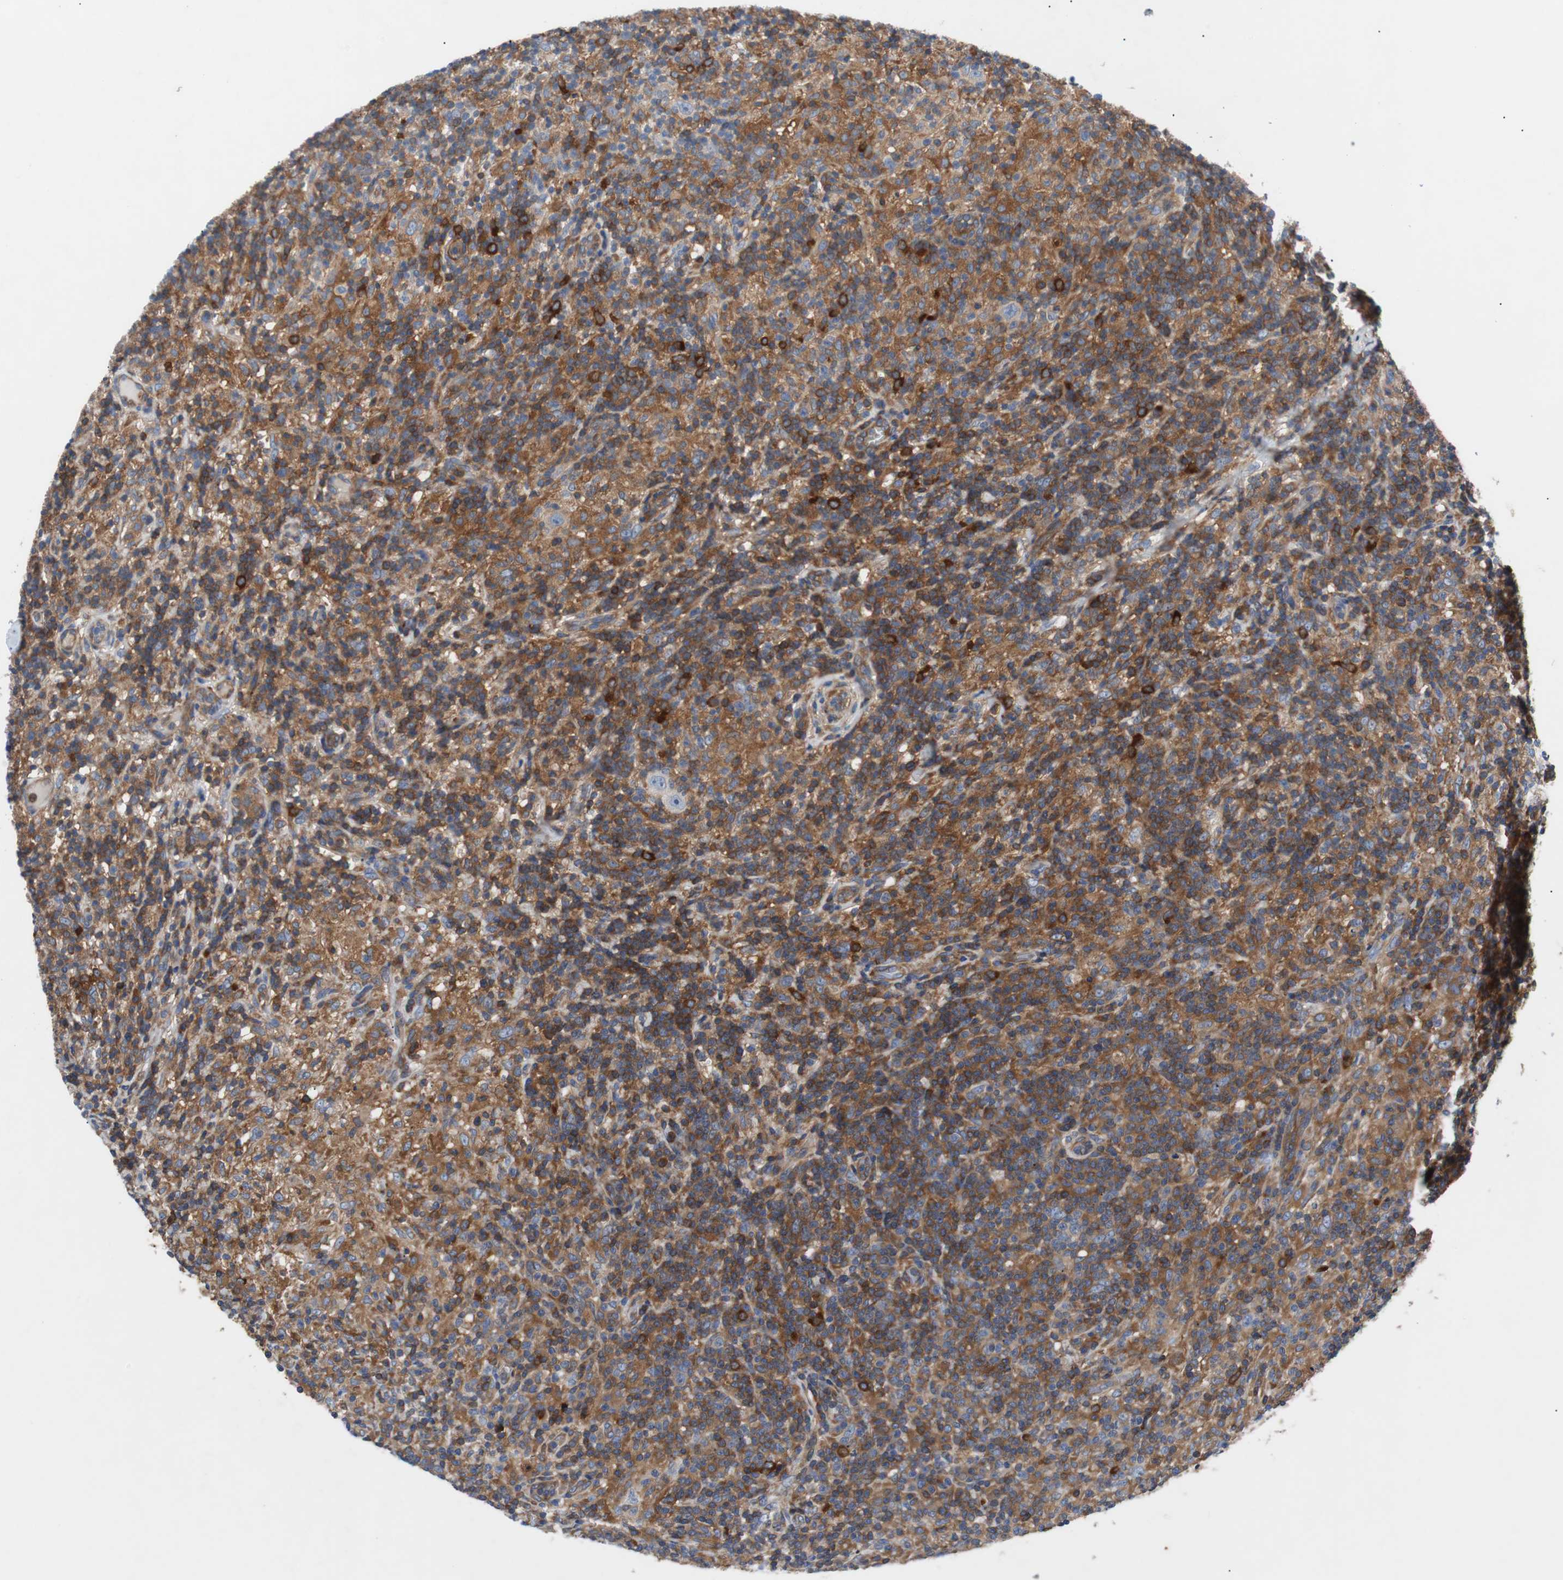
{"staining": {"intensity": "strong", "quantity": ">75%", "location": "cytoplasmic/membranous"}, "tissue": "lymphoma", "cell_type": "Tumor cells", "image_type": "cancer", "snomed": [{"axis": "morphology", "description": "Hodgkin's disease, NOS"}, {"axis": "topography", "description": "Lymph node"}], "caption": "DAB immunohistochemical staining of Hodgkin's disease exhibits strong cytoplasmic/membranous protein expression in approximately >75% of tumor cells.", "gene": "GYS1", "patient": {"sex": "male", "age": 70}}